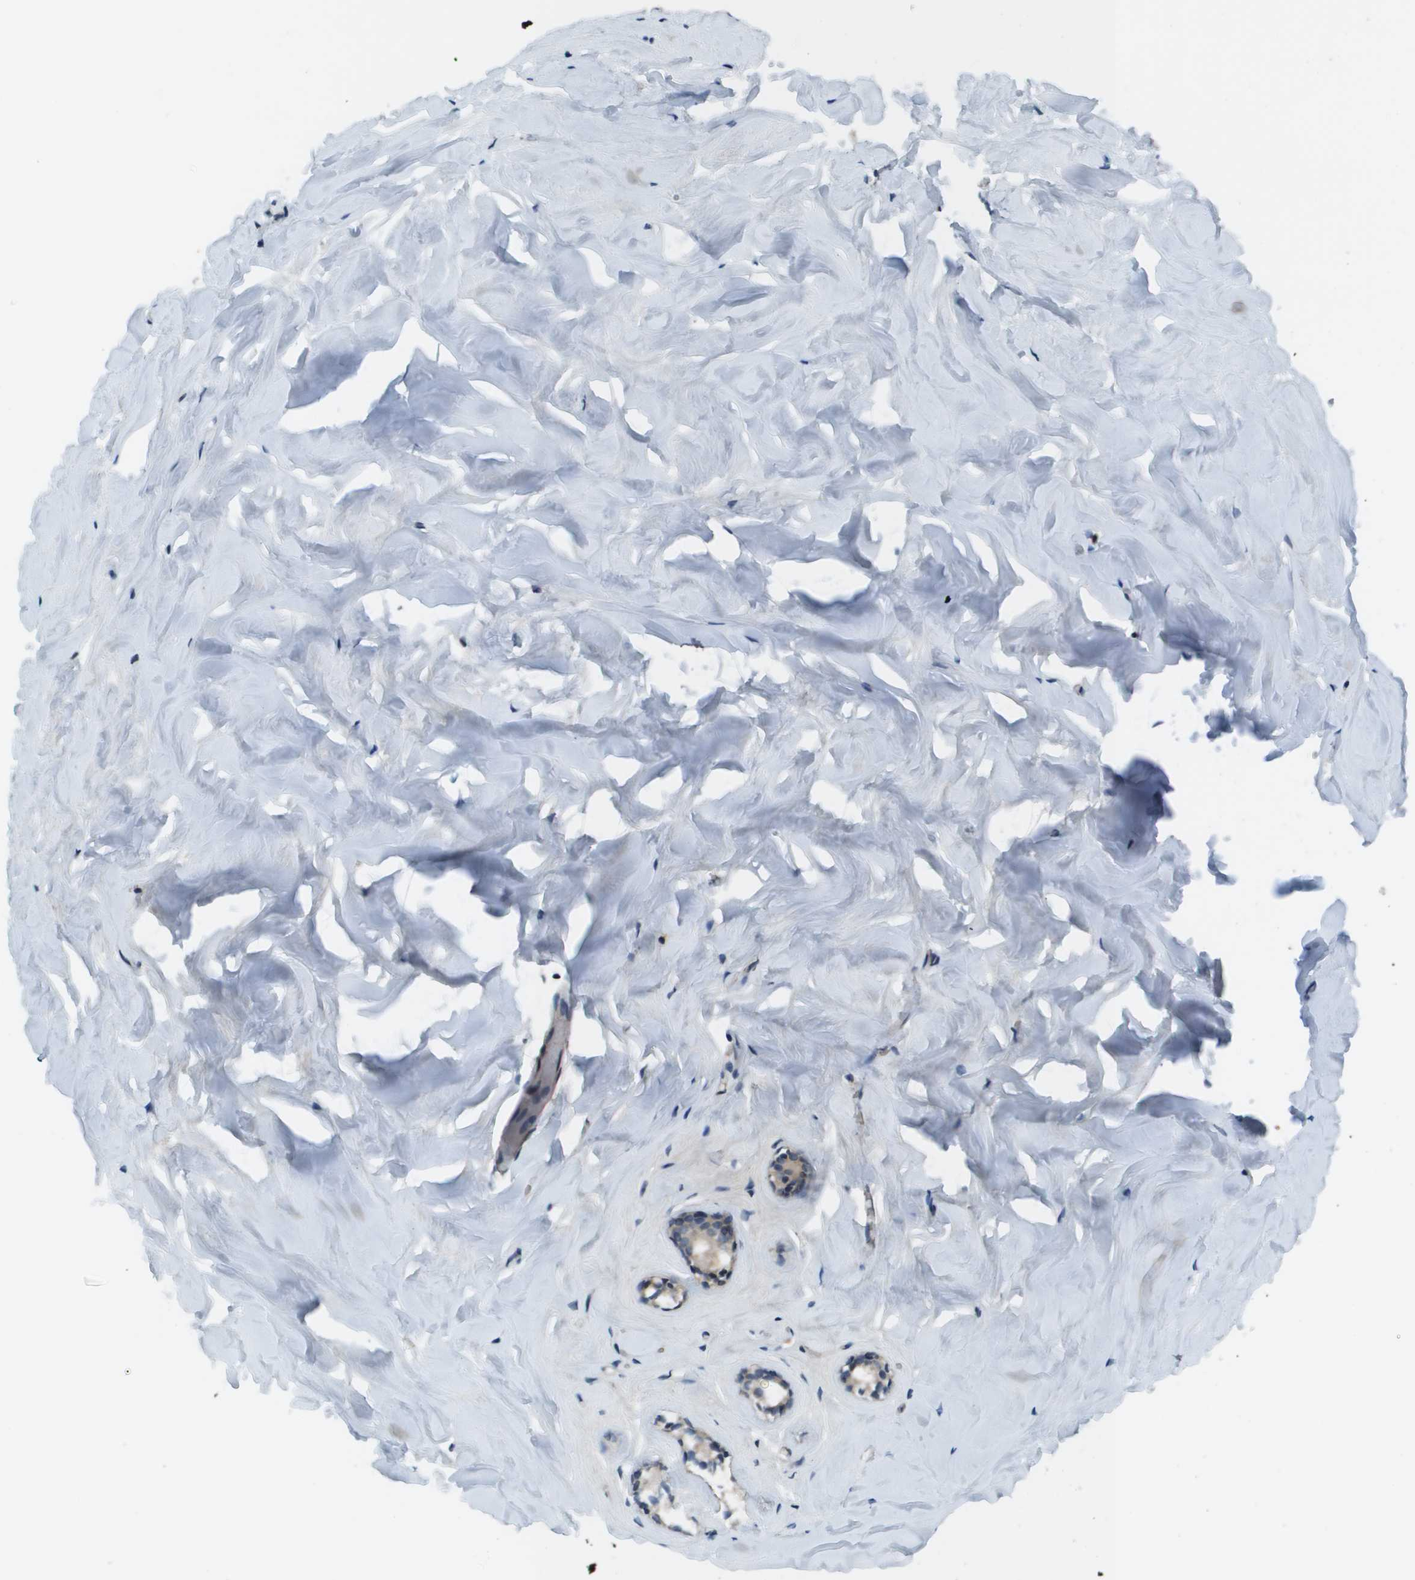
{"staining": {"intensity": "negative", "quantity": "none", "location": "none"}, "tissue": "breast", "cell_type": "Adipocytes", "image_type": "normal", "snomed": [{"axis": "morphology", "description": "Normal tissue, NOS"}, {"axis": "topography", "description": "Breast"}], "caption": "Protein analysis of benign breast demonstrates no significant staining in adipocytes.", "gene": "EIF3B", "patient": {"sex": "female", "age": 75}}